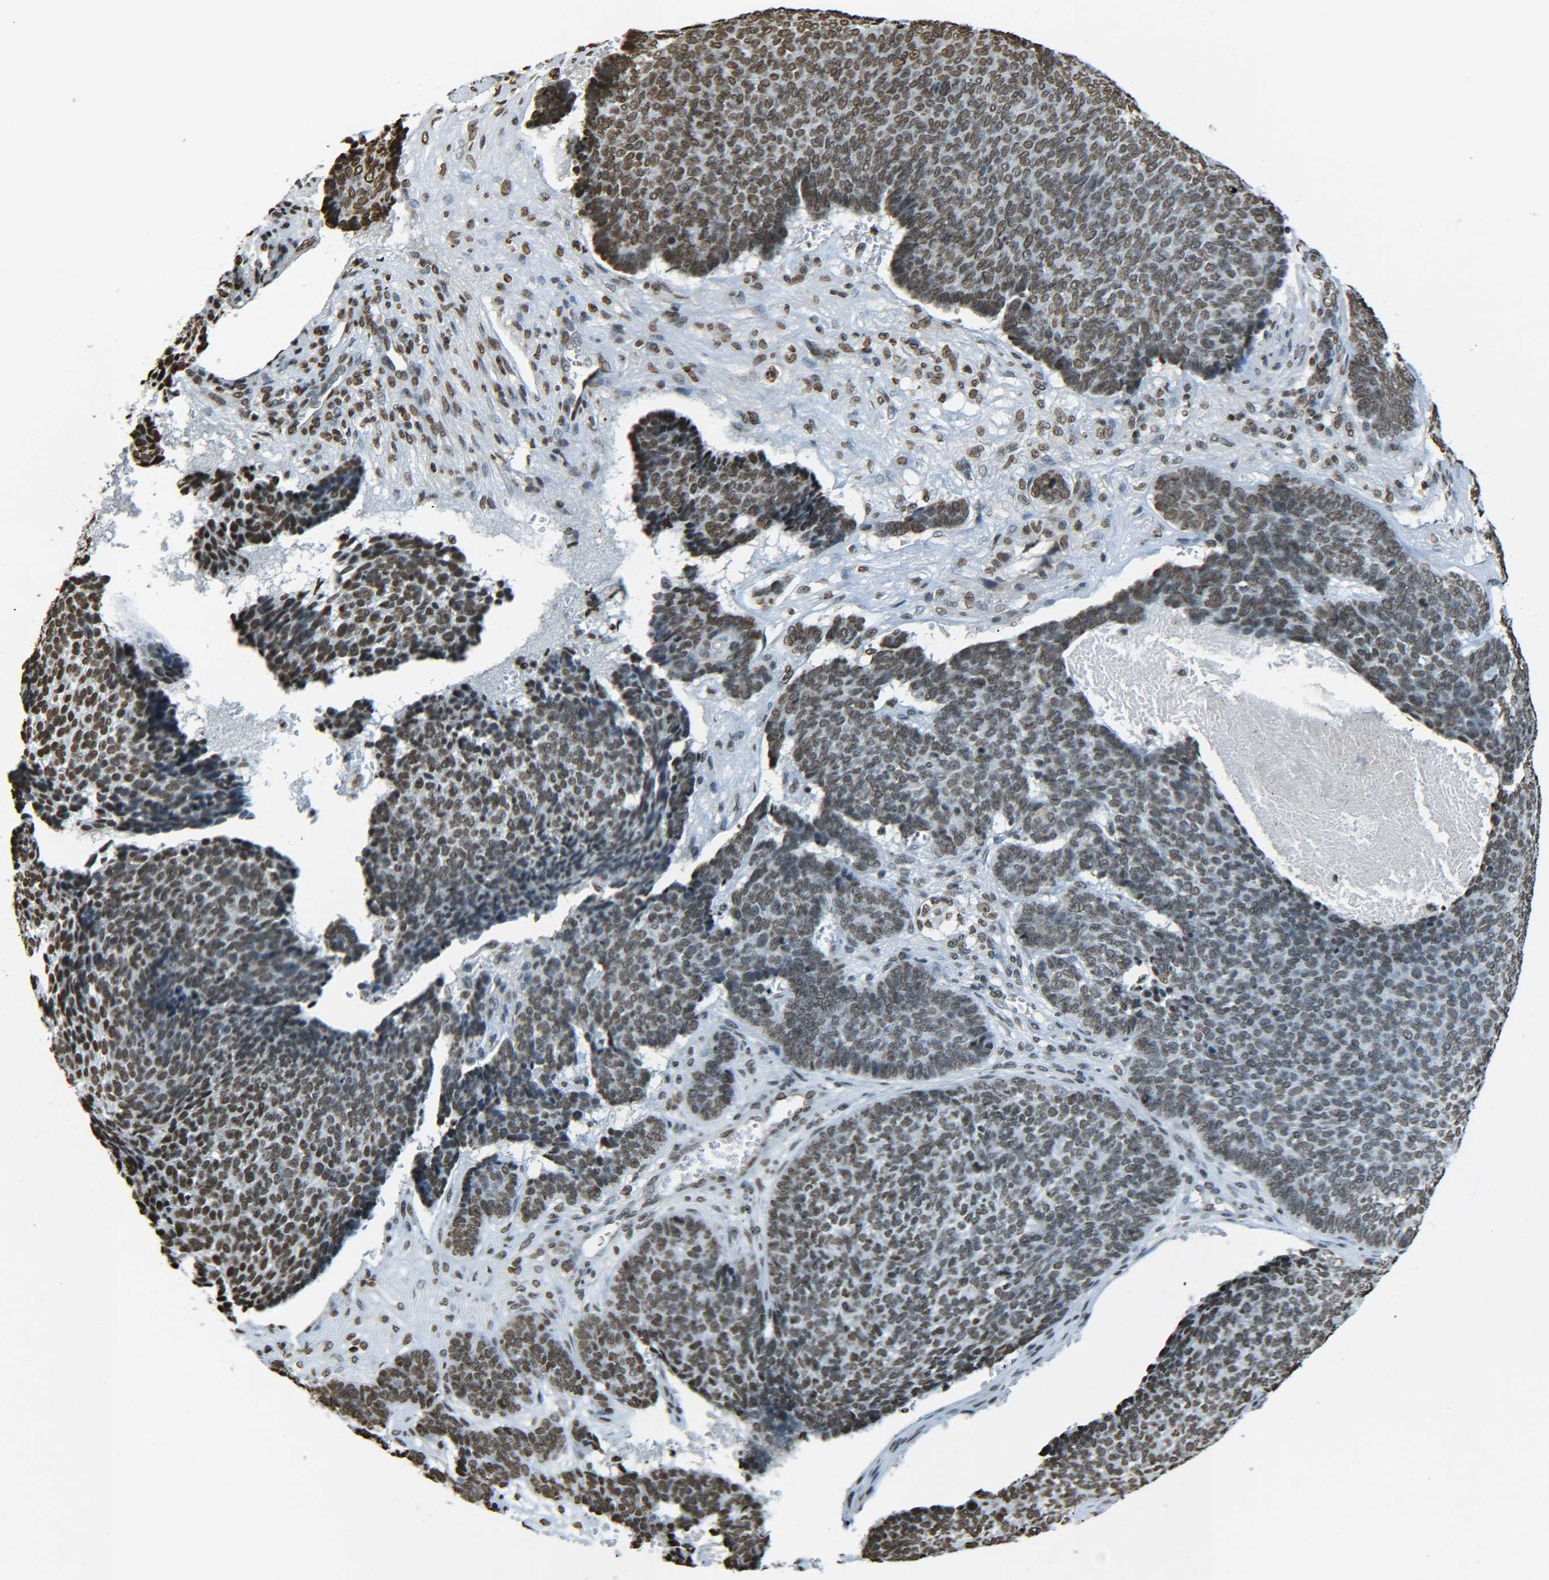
{"staining": {"intensity": "moderate", "quantity": ">75%", "location": "nuclear"}, "tissue": "skin cancer", "cell_type": "Tumor cells", "image_type": "cancer", "snomed": [{"axis": "morphology", "description": "Basal cell carcinoma"}, {"axis": "topography", "description": "Skin"}], "caption": "Brown immunohistochemical staining in human skin cancer (basal cell carcinoma) demonstrates moderate nuclear staining in about >75% of tumor cells. The staining was performed using DAB, with brown indicating positive protein expression. Nuclei are stained blue with hematoxylin.", "gene": "H4C16", "patient": {"sex": "male", "age": 84}}